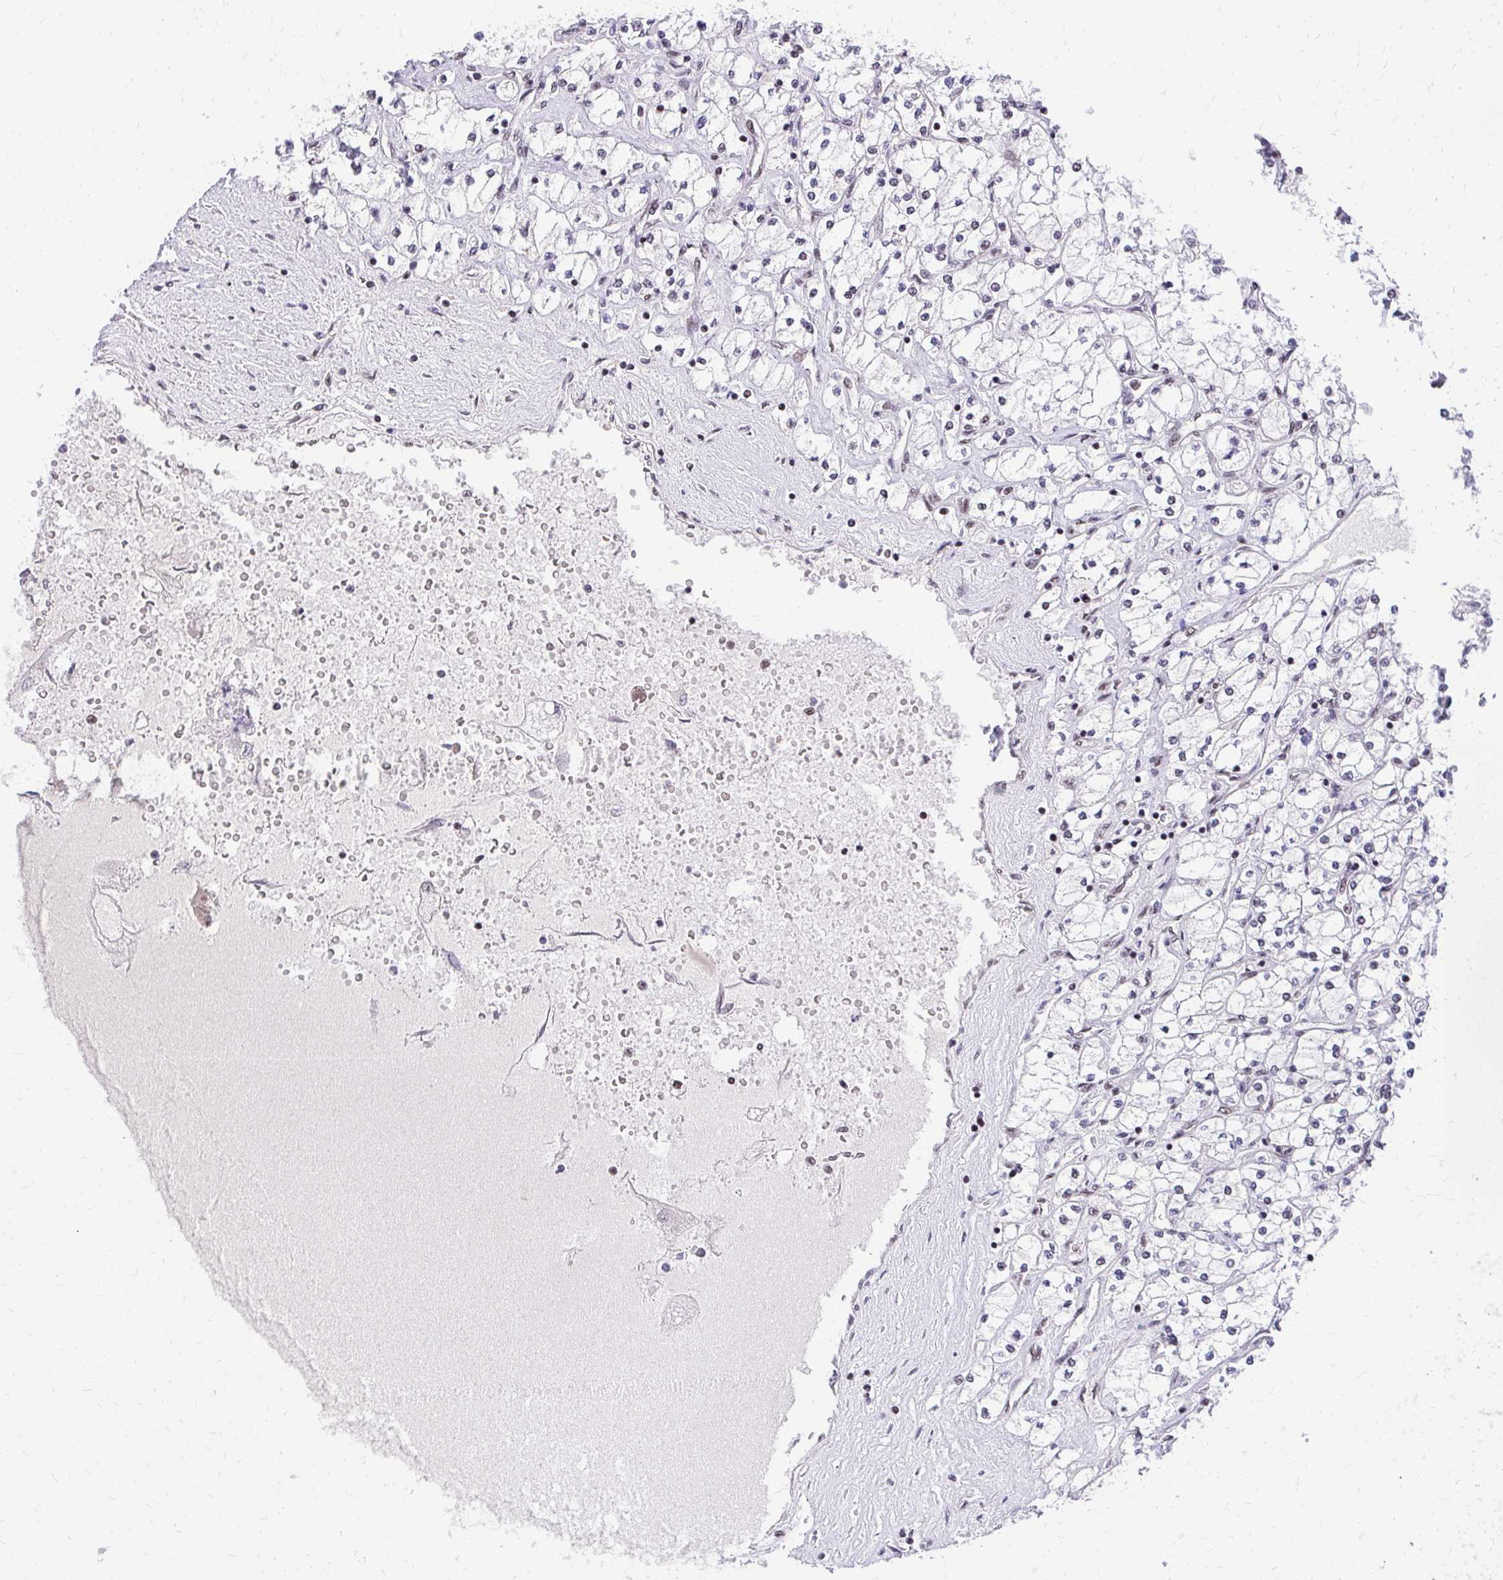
{"staining": {"intensity": "negative", "quantity": "none", "location": "none"}, "tissue": "renal cancer", "cell_type": "Tumor cells", "image_type": "cancer", "snomed": [{"axis": "morphology", "description": "Adenocarcinoma, NOS"}, {"axis": "topography", "description": "Kidney"}], "caption": "Tumor cells are negative for protein expression in human renal cancer.", "gene": "SYNE4", "patient": {"sex": "male", "age": 80}}